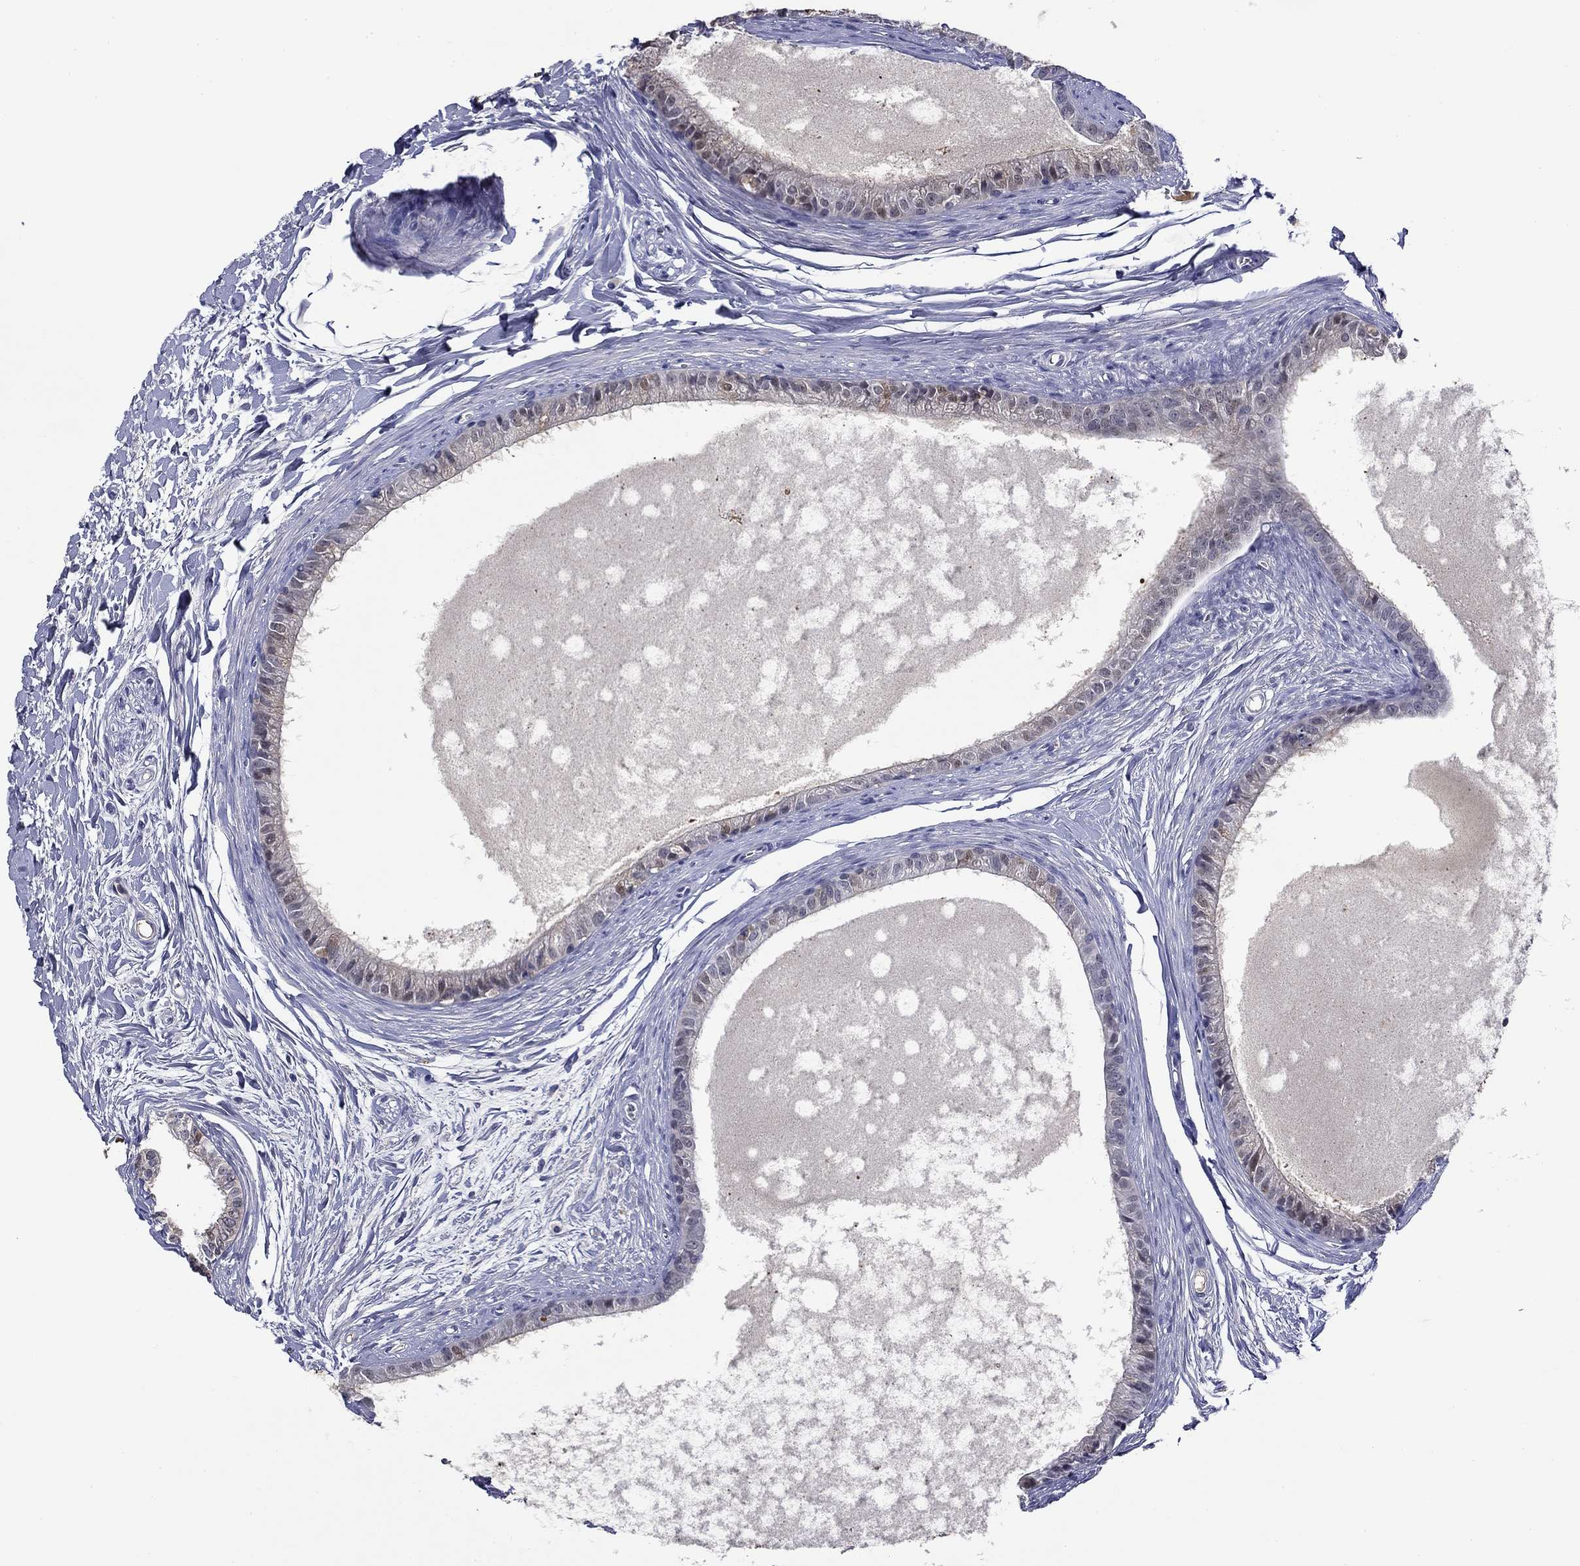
{"staining": {"intensity": "moderate", "quantity": "25%-75%", "location": "cytoplasmic/membranous,nuclear"}, "tissue": "epididymis", "cell_type": "Glandular cells", "image_type": "normal", "snomed": [{"axis": "morphology", "description": "Normal tissue, NOS"}, {"axis": "topography", "description": "Epididymis"}], "caption": "High-power microscopy captured an IHC photomicrograph of unremarkable epididymis, revealing moderate cytoplasmic/membranous,nuclear staining in about 25%-75% of glandular cells. (Stains: DAB (3,3'-diaminobenzidine) in brown, nuclei in blue, Microscopy: brightfield microscopy at high magnification).", "gene": "DDTL", "patient": {"sex": "male", "age": 51}}